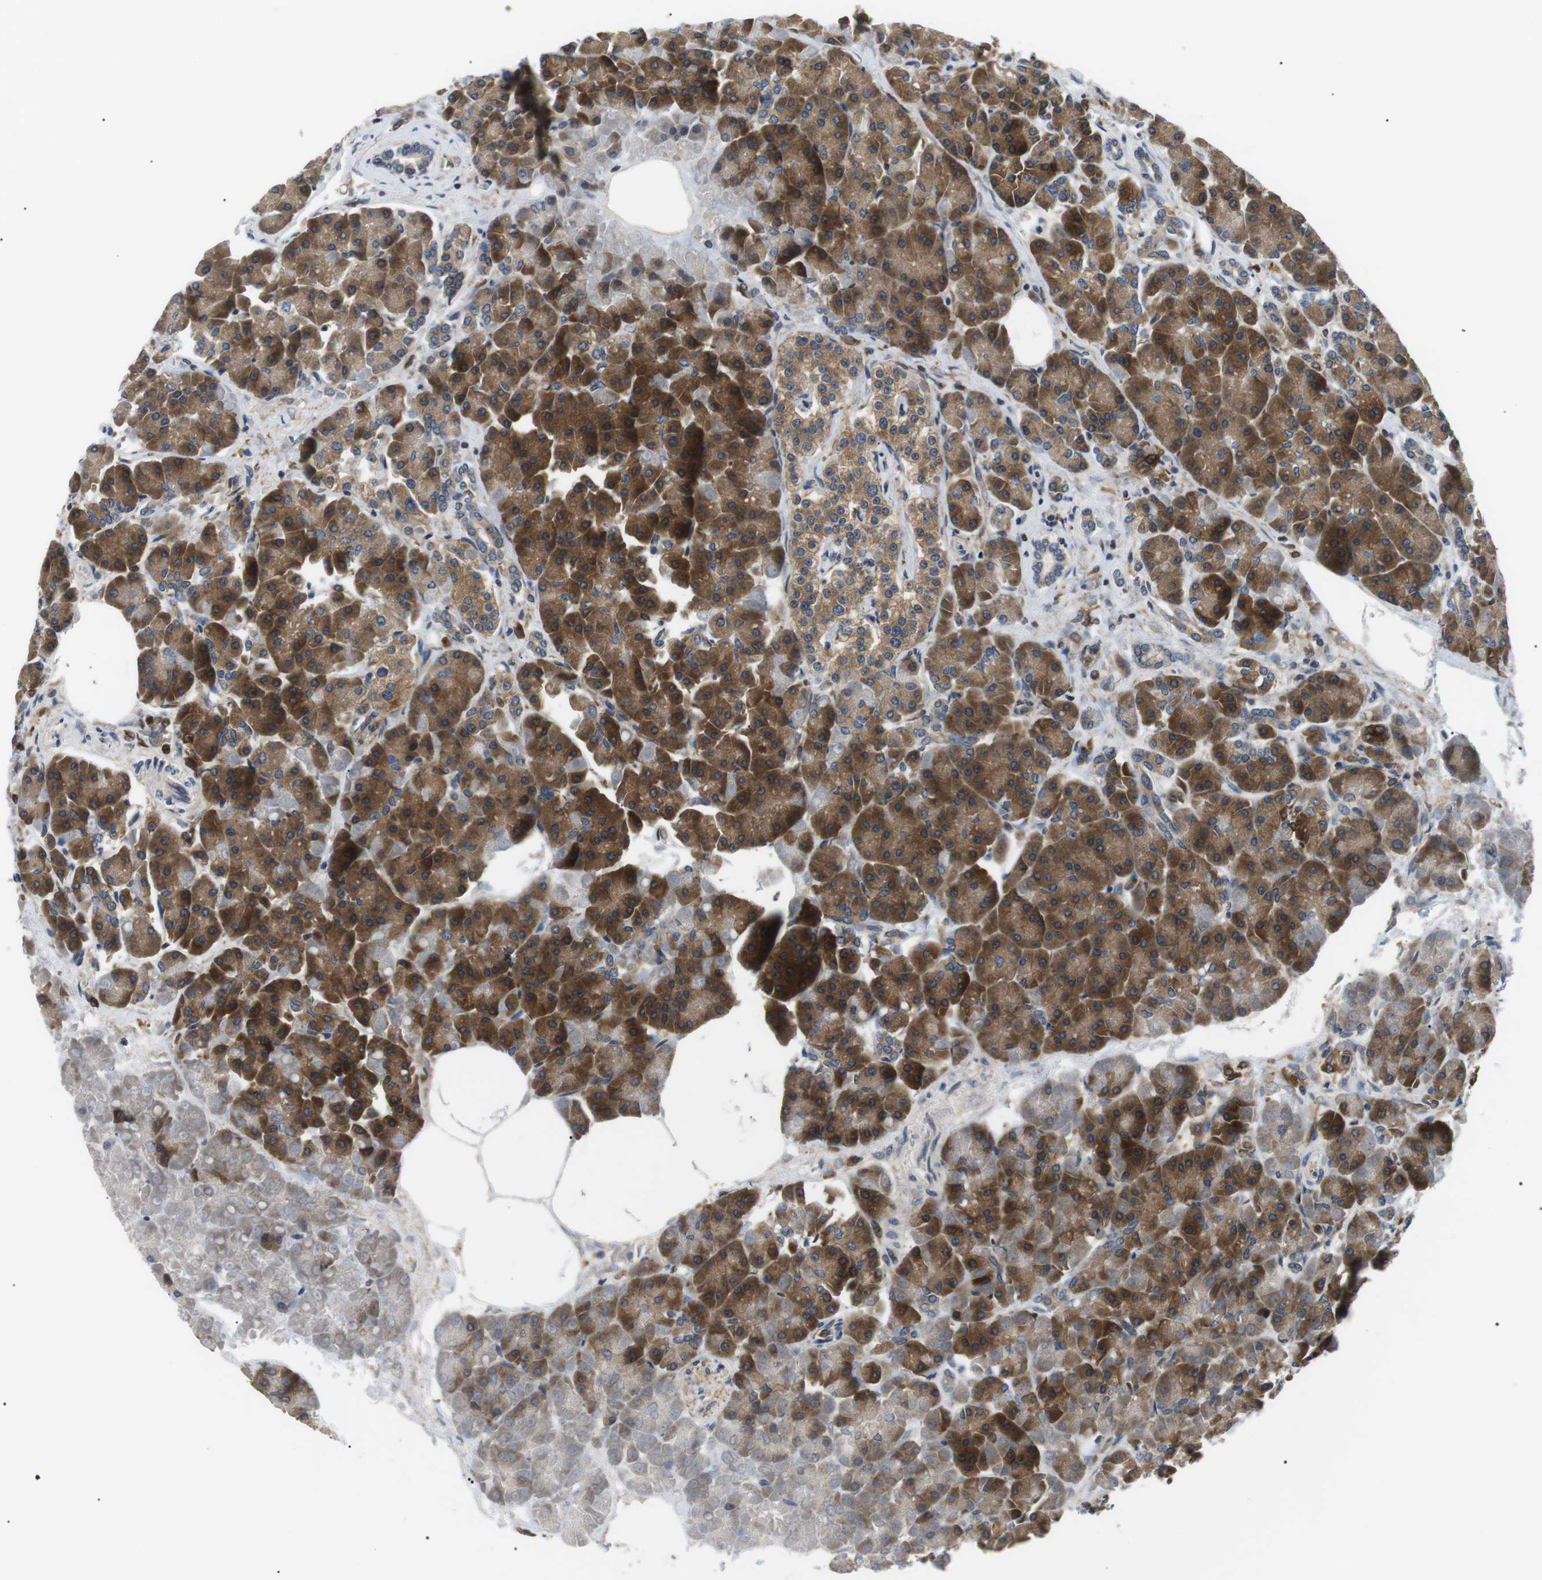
{"staining": {"intensity": "strong", "quantity": ">75%", "location": "cytoplasmic/membranous"}, "tissue": "pancreas", "cell_type": "Exocrine glandular cells", "image_type": "normal", "snomed": [{"axis": "morphology", "description": "Normal tissue, NOS"}, {"axis": "topography", "description": "Pancreas"}], "caption": "Protein staining demonstrates strong cytoplasmic/membranous expression in approximately >75% of exocrine glandular cells in normal pancreas. The protein is stained brown, and the nuclei are stained in blue (DAB IHC with brightfield microscopy, high magnification).", "gene": "RAB9A", "patient": {"sex": "female", "age": 70}}